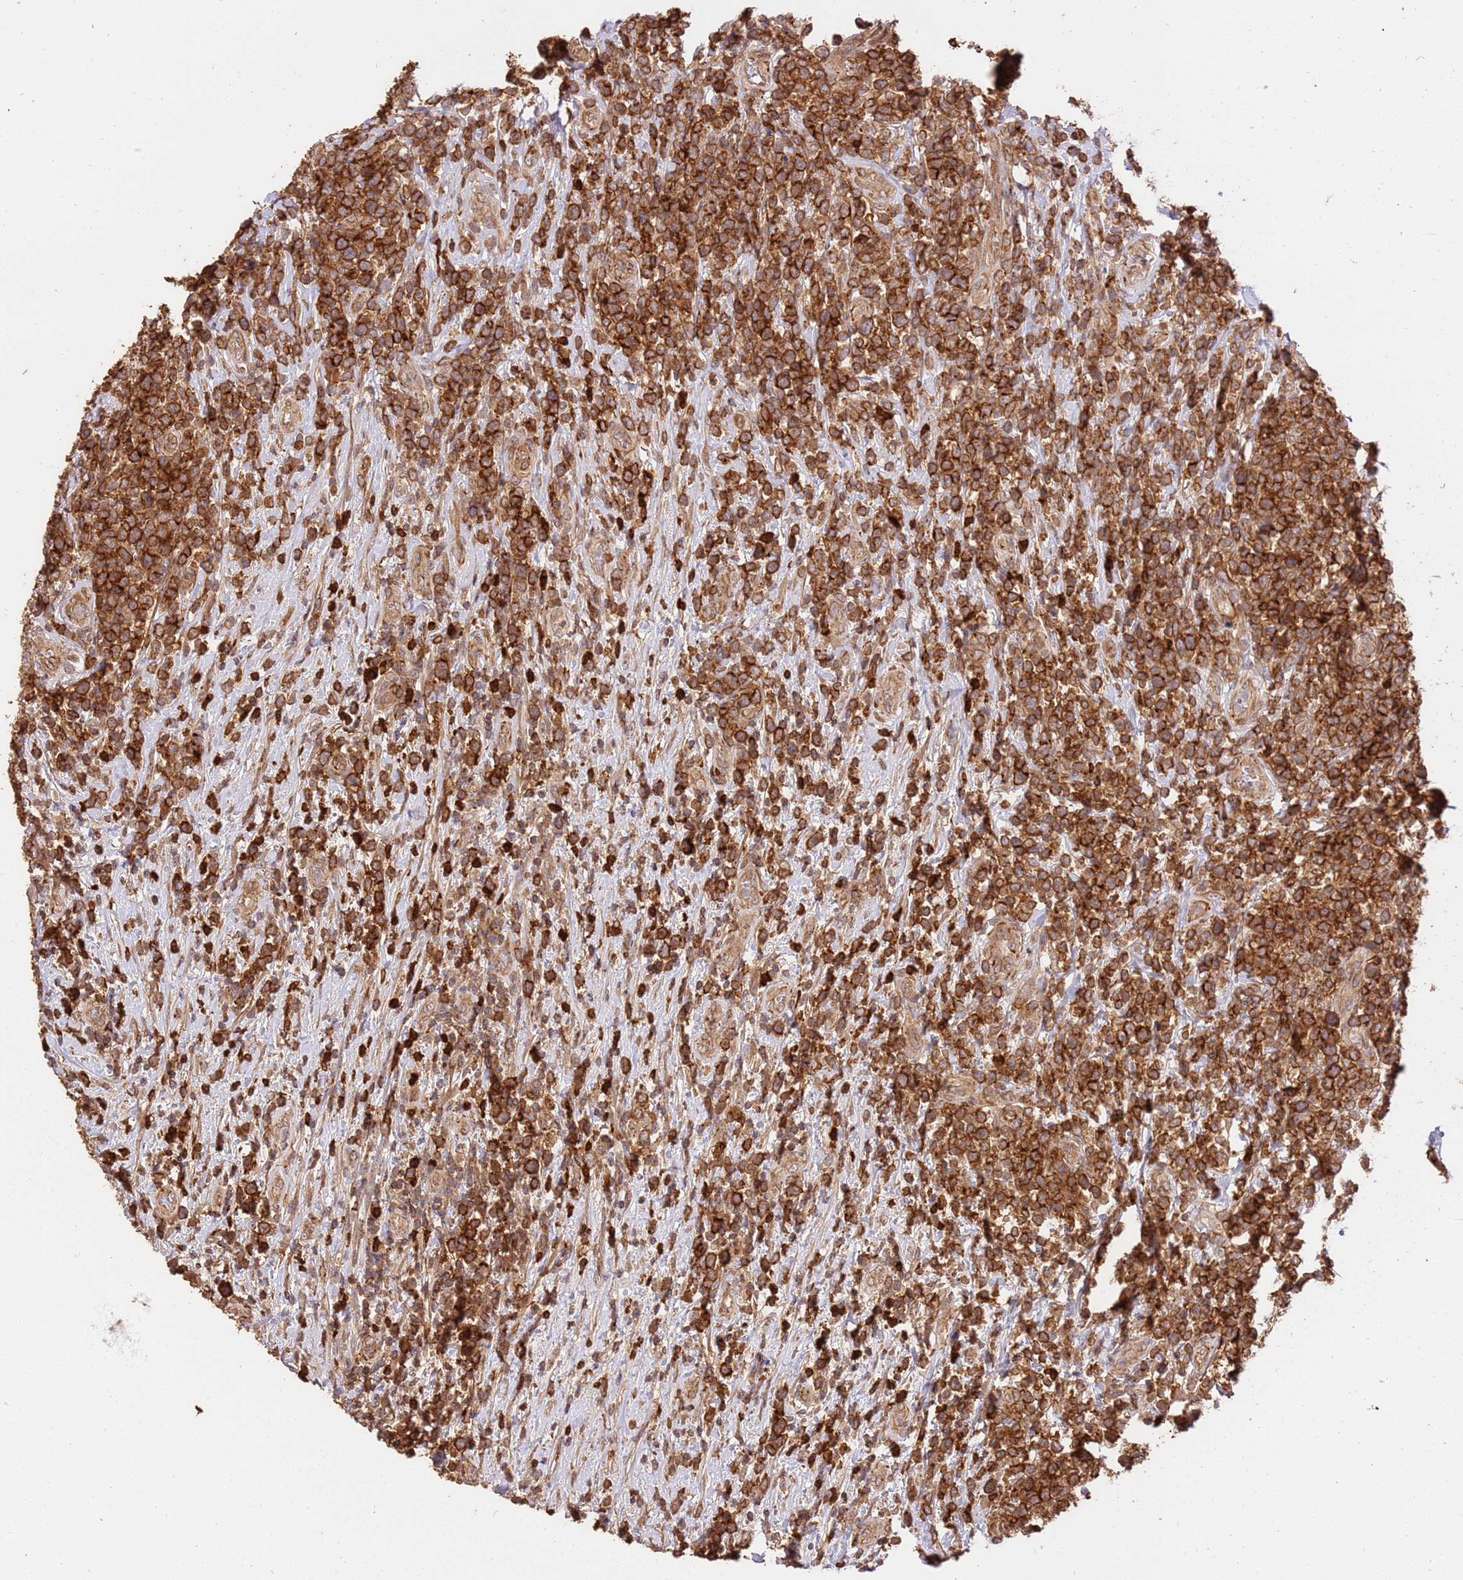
{"staining": {"intensity": "moderate", "quantity": ">75%", "location": "cytoplasmic/membranous"}, "tissue": "lymphoma", "cell_type": "Tumor cells", "image_type": "cancer", "snomed": [{"axis": "morphology", "description": "Malignant lymphoma, non-Hodgkin's type, High grade"}, {"axis": "topography", "description": "Soft tissue"}], "caption": "This photomicrograph exhibits immunohistochemistry staining of human lymphoma, with medium moderate cytoplasmic/membranous expression in approximately >75% of tumor cells.", "gene": "KATNAL2", "patient": {"sex": "female", "age": 56}}